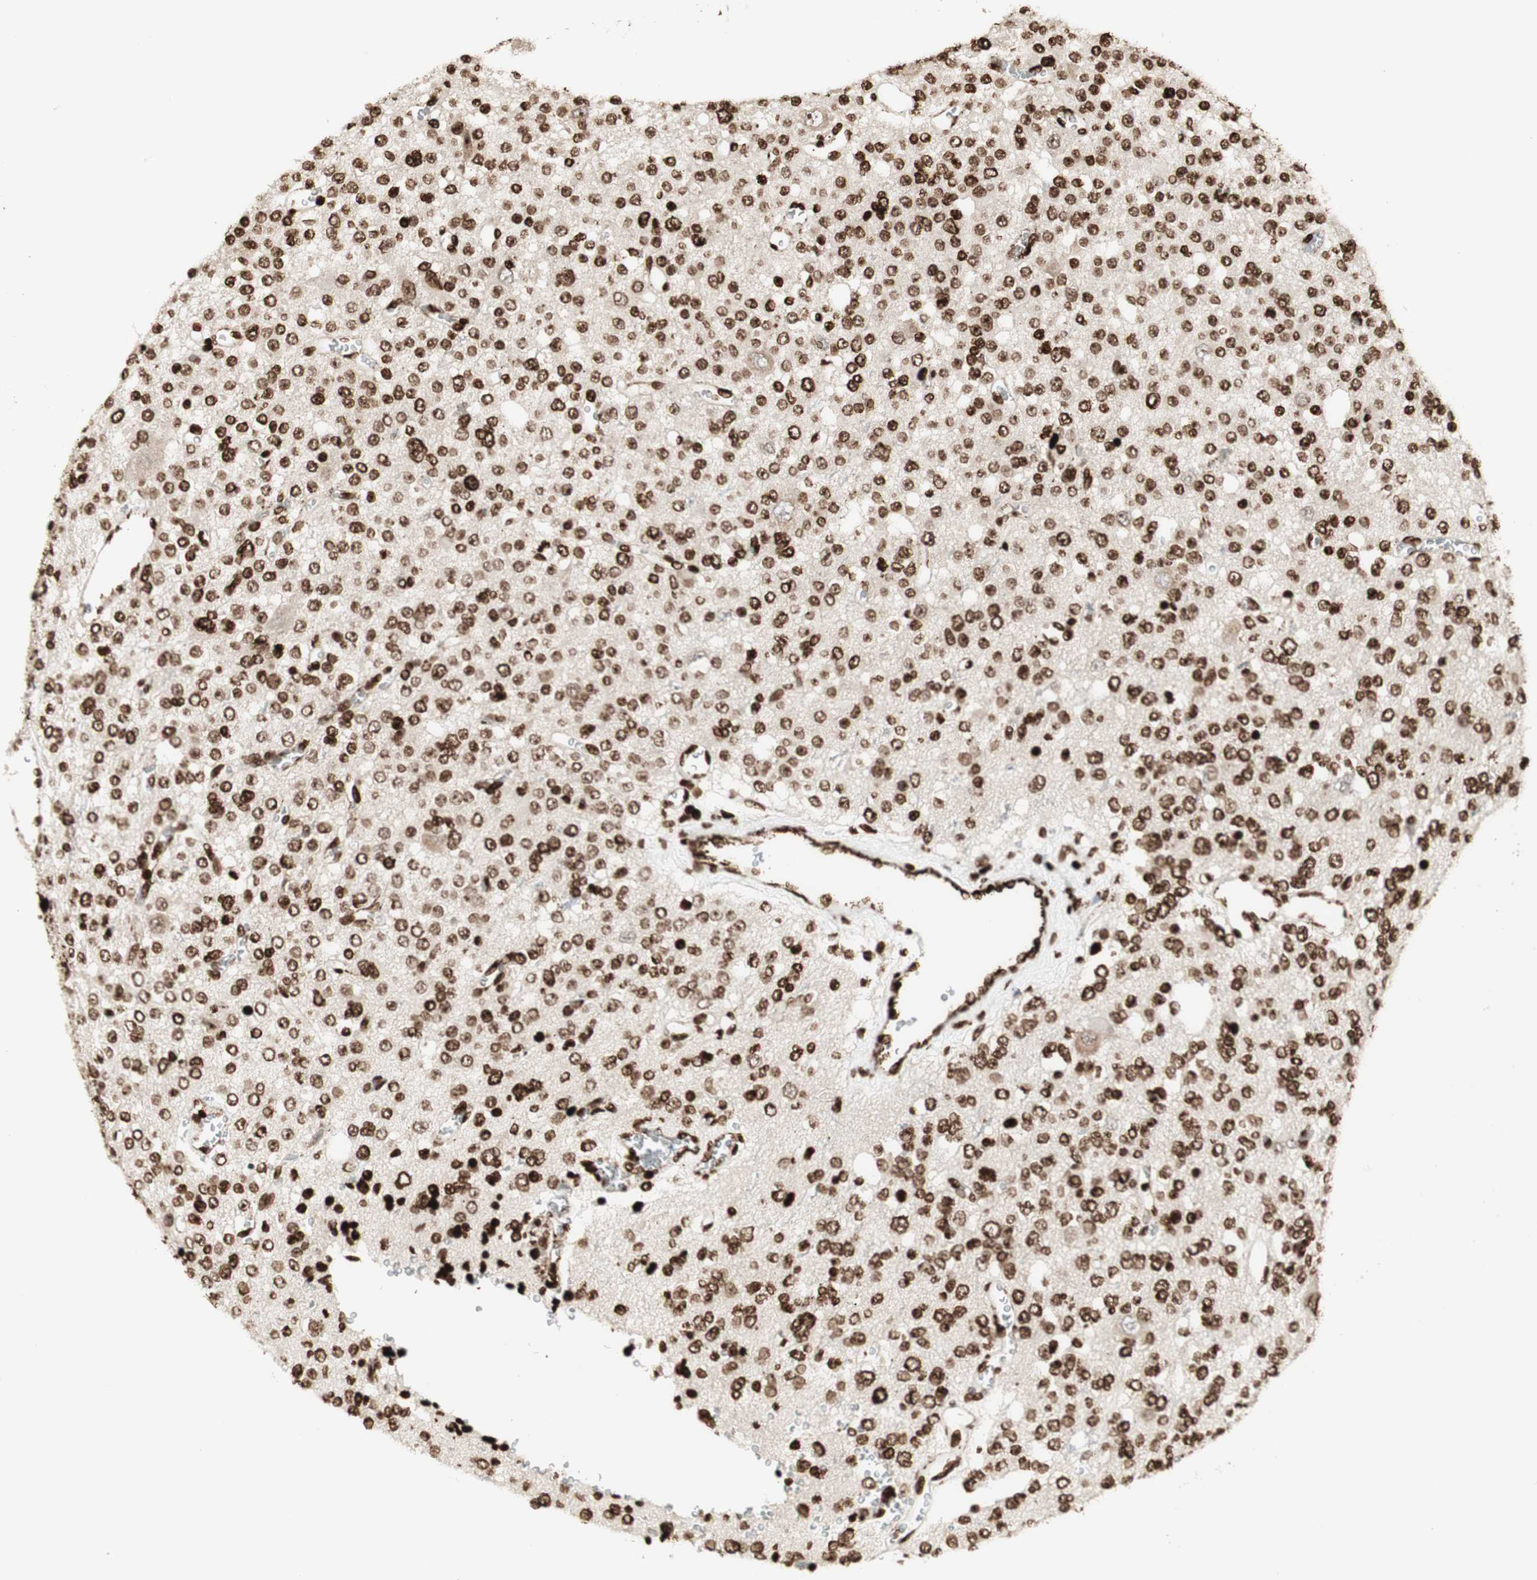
{"staining": {"intensity": "strong", "quantity": ">75%", "location": "nuclear"}, "tissue": "glioma", "cell_type": "Tumor cells", "image_type": "cancer", "snomed": [{"axis": "morphology", "description": "Glioma, malignant, Low grade"}, {"axis": "topography", "description": "Brain"}], "caption": "Strong nuclear protein expression is identified in about >75% of tumor cells in malignant low-grade glioma. (DAB (3,3'-diaminobenzidine) = brown stain, brightfield microscopy at high magnification).", "gene": "NCAPD2", "patient": {"sex": "male", "age": 38}}